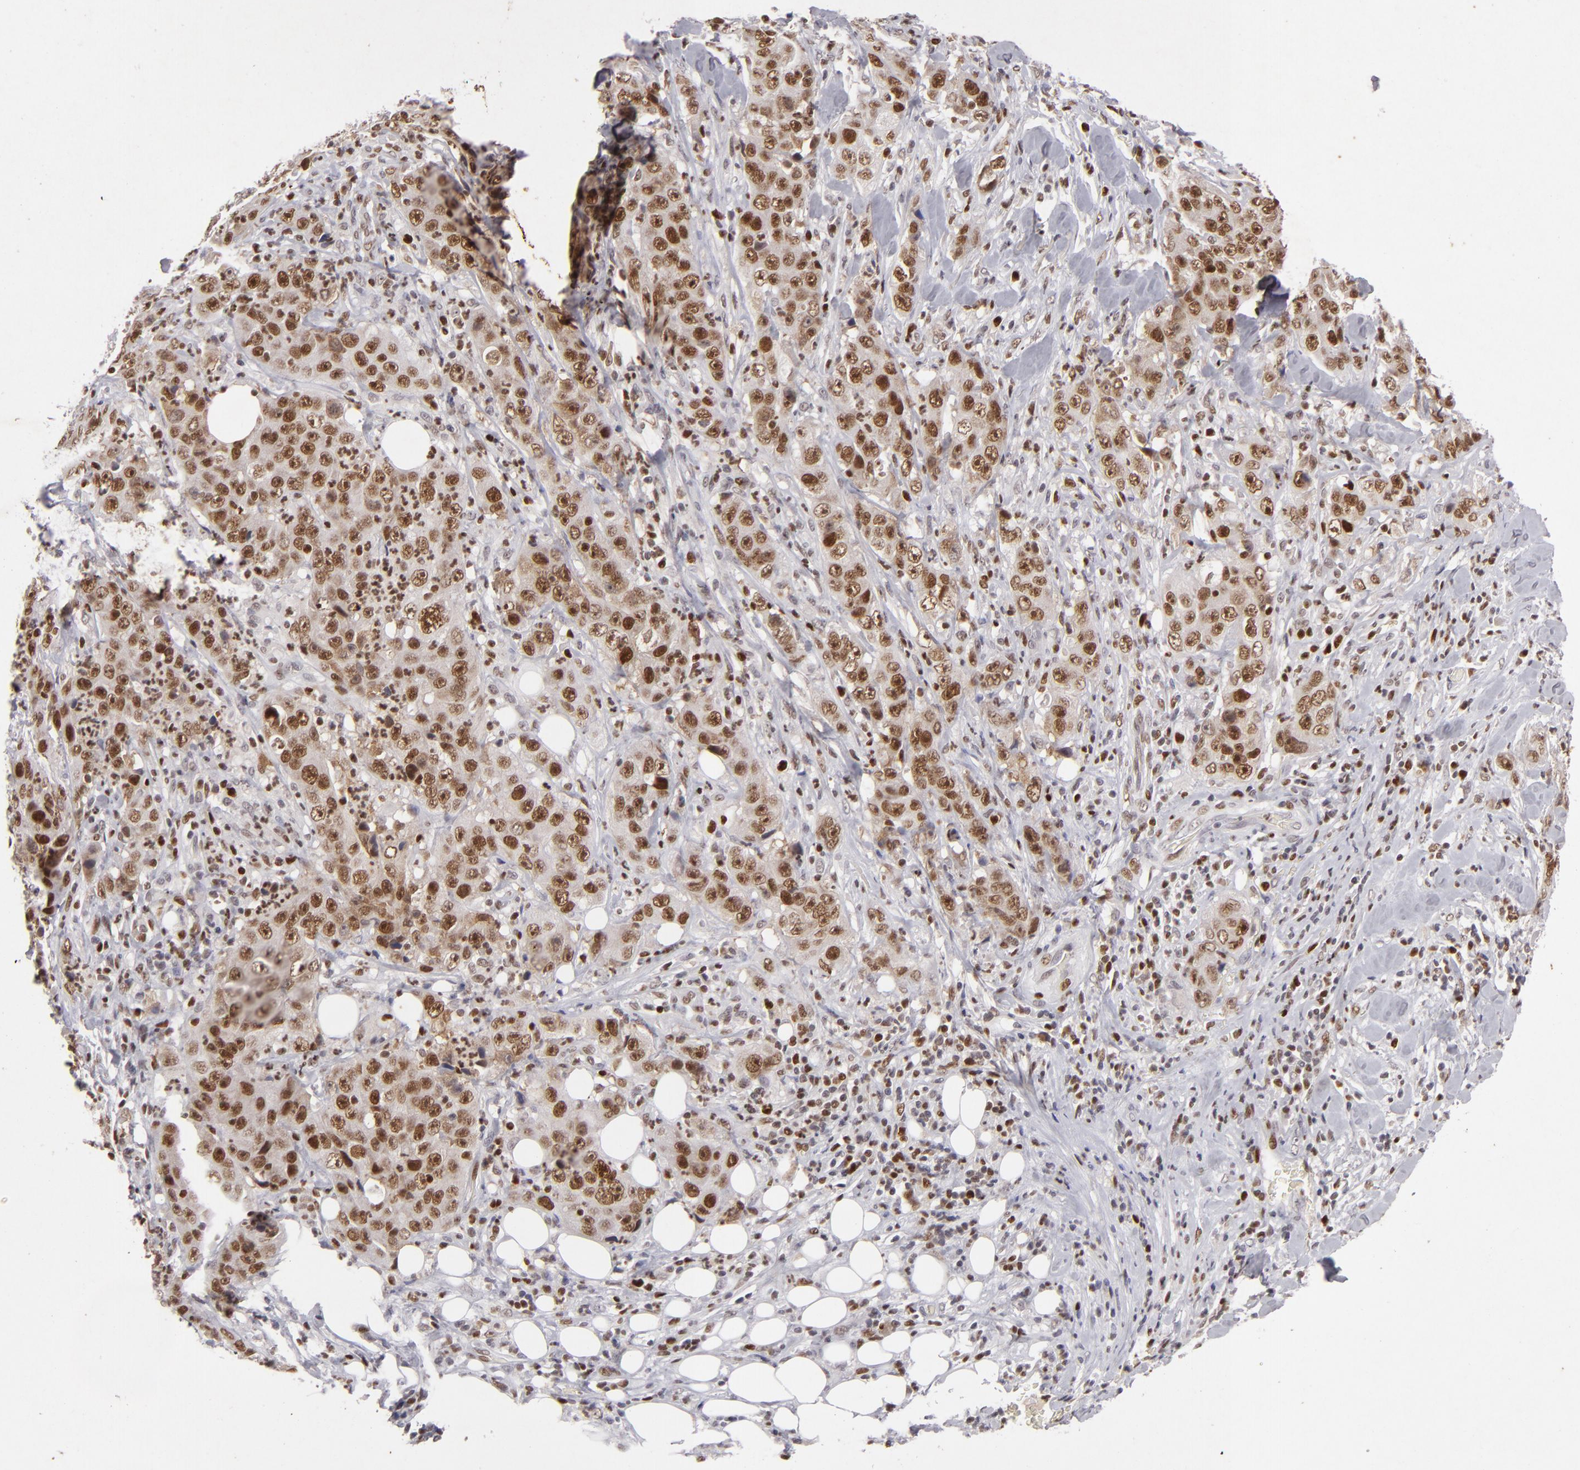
{"staining": {"intensity": "strong", "quantity": ">75%", "location": "nuclear"}, "tissue": "lung cancer", "cell_type": "Tumor cells", "image_type": "cancer", "snomed": [{"axis": "morphology", "description": "Squamous cell carcinoma, NOS"}, {"axis": "topography", "description": "Lung"}], "caption": "Squamous cell carcinoma (lung) was stained to show a protein in brown. There is high levels of strong nuclear positivity in about >75% of tumor cells.", "gene": "FEN1", "patient": {"sex": "male", "age": 64}}